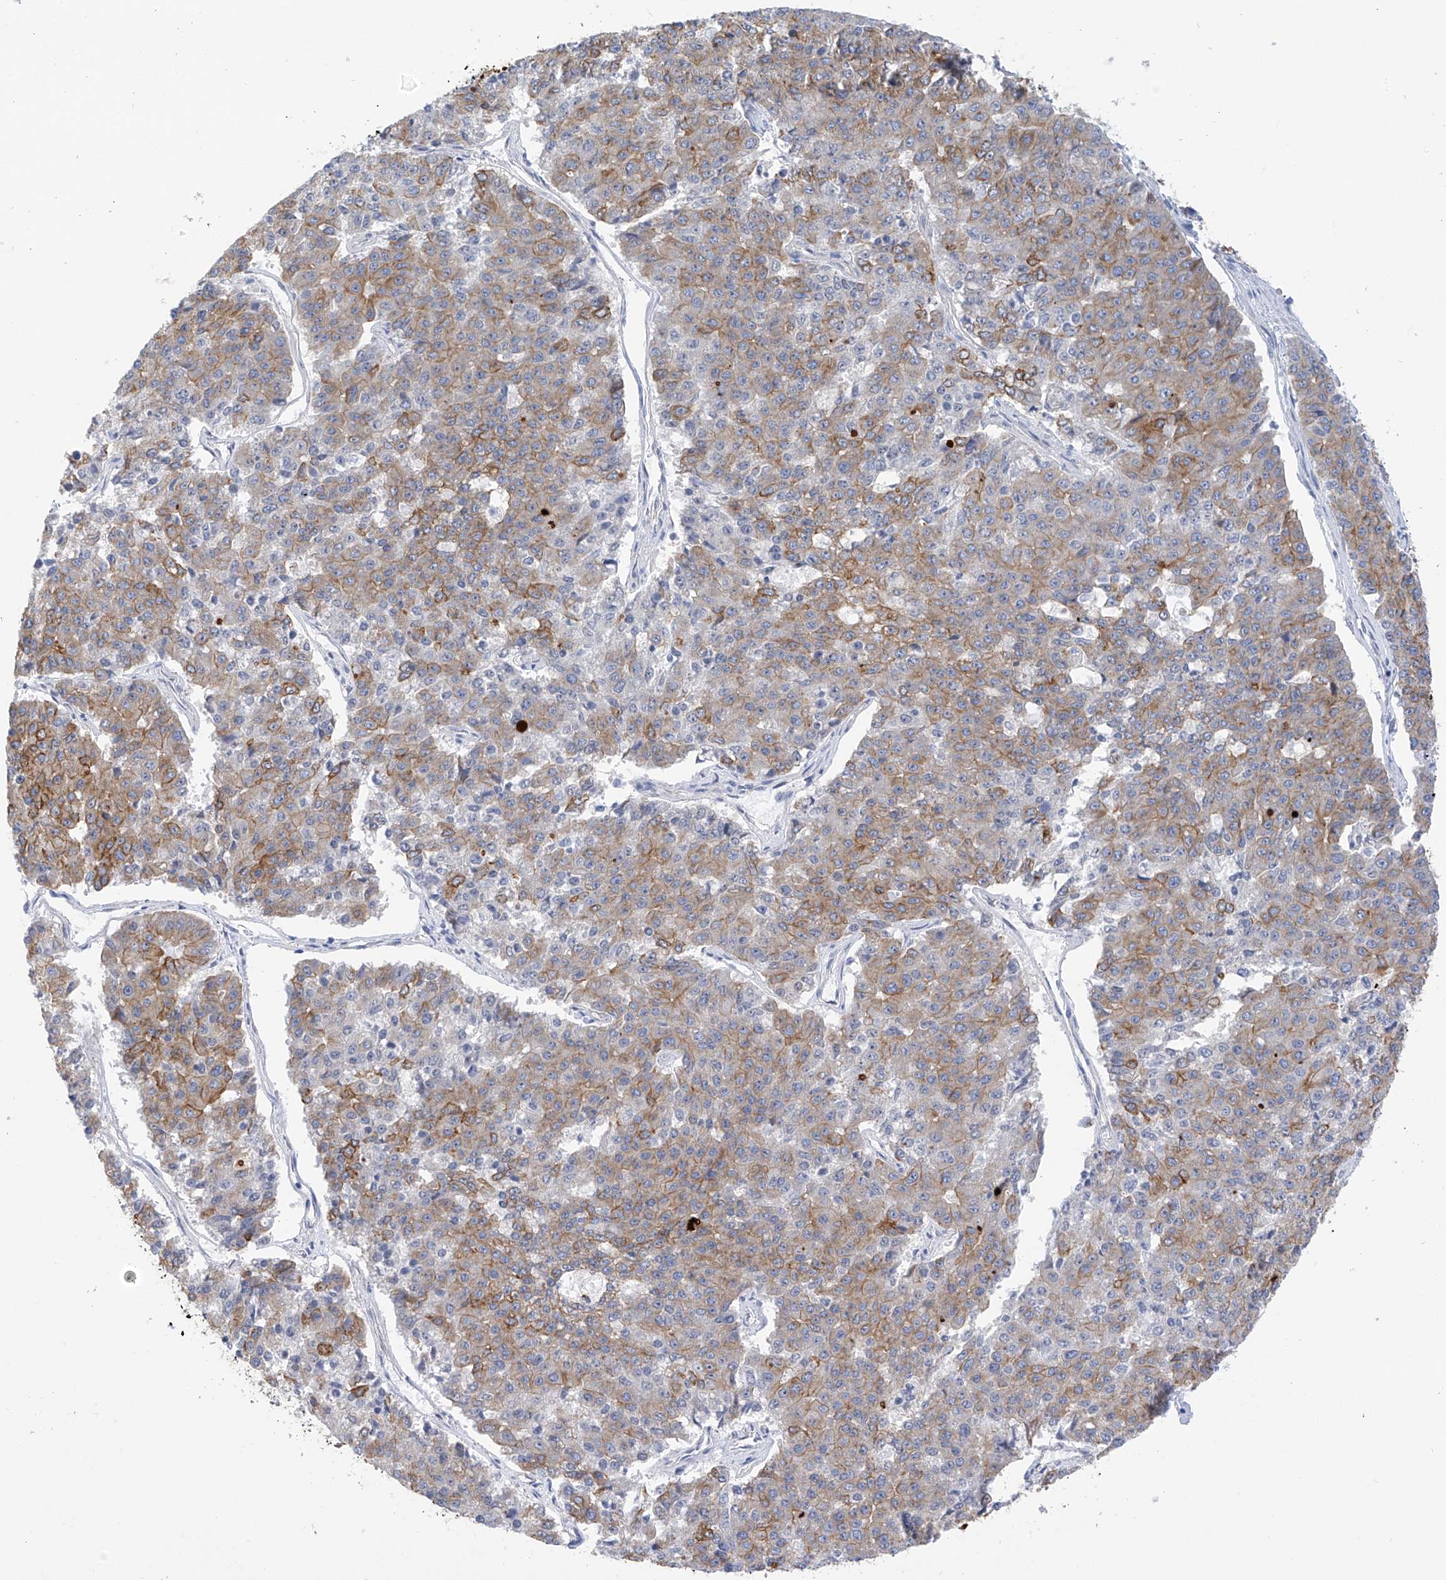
{"staining": {"intensity": "moderate", "quantity": "25%-75%", "location": "cytoplasmic/membranous"}, "tissue": "pancreatic cancer", "cell_type": "Tumor cells", "image_type": "cancer", "snomed": [{"axis": "morphology", "description": "Adenocarcinoma, NOS"}, {"axis": "topography", "description": "Pancreas"}], "caption": "Pancreatic cancer tissue demonstrates moderate cytoplasmic/membranous staining in approximately 25%-75% of tumor cells, visualized by immunohistochemistry.", "gene": "PIK3C2B", "patient": {"sex": "male", "age": 50}}